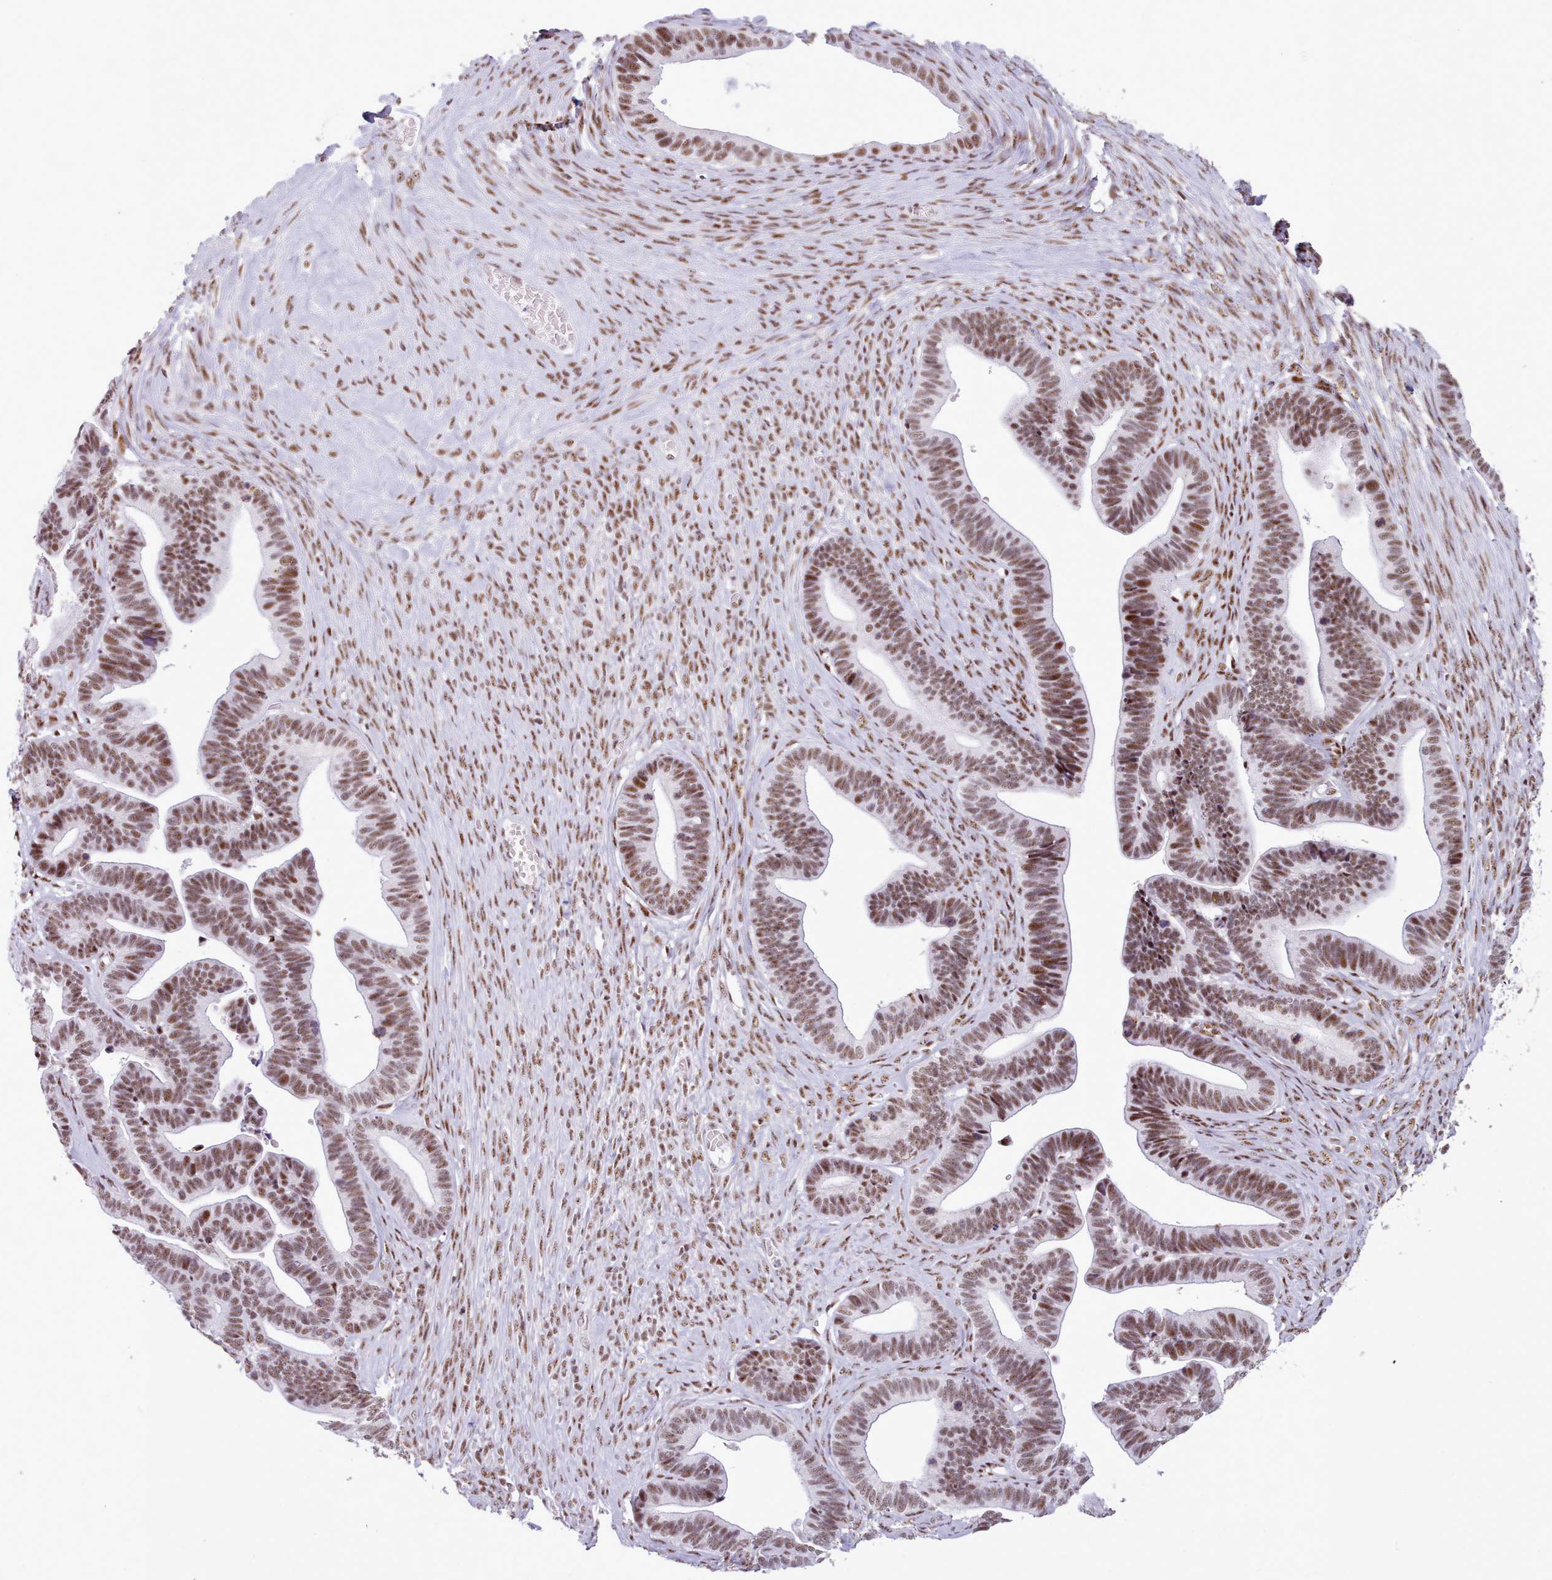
{"staining": {"intensity": "moderate", "quantity": ">75%", "location": "nuclear"}, "tissue": "ovarian cancer", "cell_type": "Tumor cells", "image_type": "cancer", "snomed": [{"axis": "morphology", "description": "Cystadenocarcinoma, serous, NOS"}, {"axis": "topography", "description": "Ovary"}], "caption": "About >75% of tumor cells in human ovarian serous cystadenocarcinoma exhibit moderate nuclear protein staining as visualized by brown immunohistochemical staining.", "gene": "TMEM35B", "patient": {"sex": "female", "age": 56}}